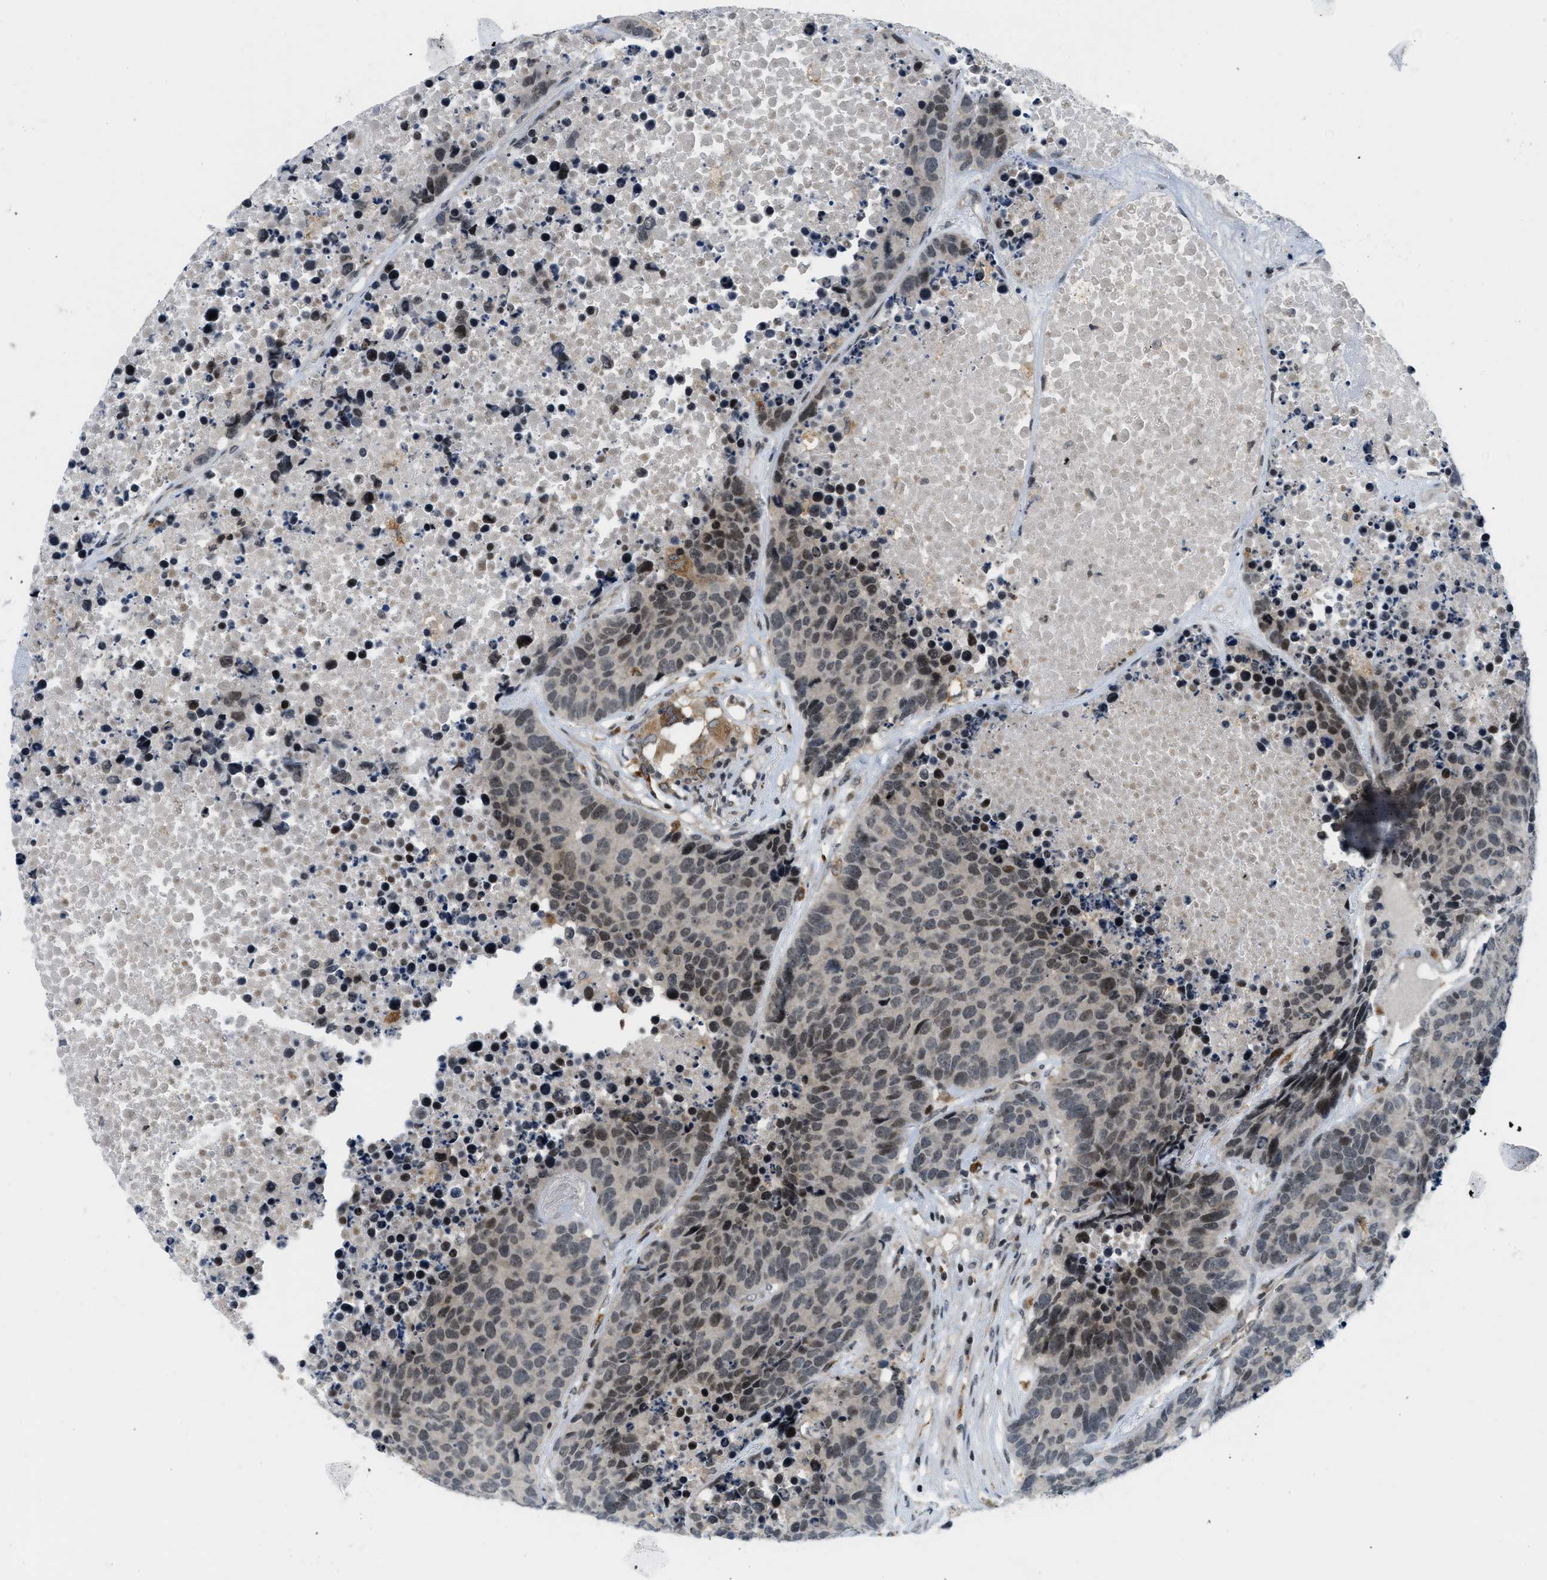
{"staining": {"intensity": "moderate", "quantity": "25%-75%", "location": "nuclear"}, "tissue": "carcinoid", "cell_type": "Tumor cells", "image_type": "cancer", "snomed": [{"axis": "morphology", "description": "Carcinoid, malignant, NOS"}, {"axis": "topography", "description": "Lung"}], "caption": "Immunohistochemical staining of malignant carcinoid displays medium levels of moderate nuclear positivity in about 25%-75% of tumor cells.", "gene": "ING1", "patient": {"sex": "male", "age": 60}}